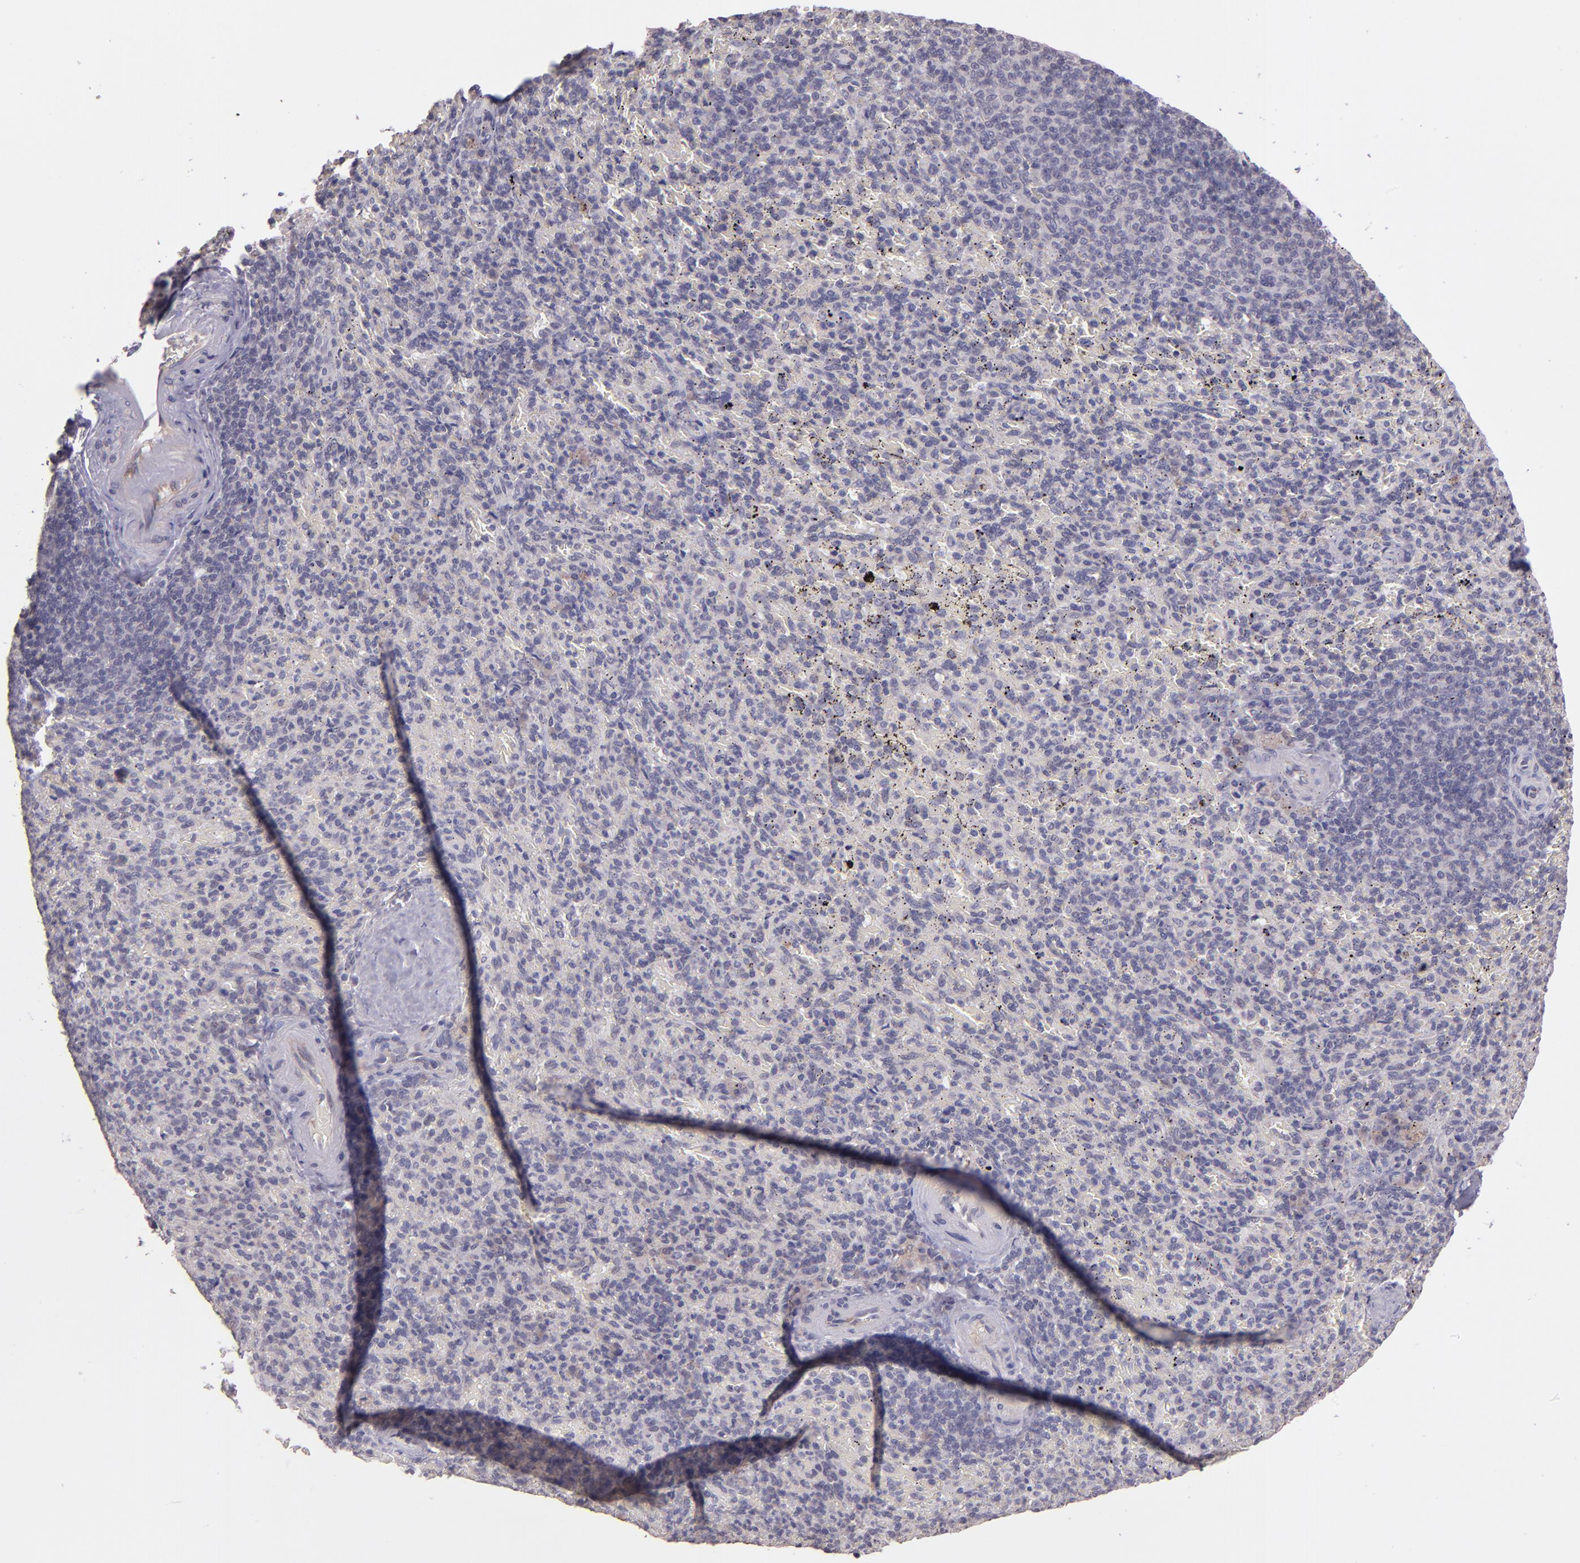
{"staining": {"intensity": "negative", "quantity": "none", "location": "none"}, "tissue": "spleen", "cell_type": "Cells in red pulp", "image_type": "normal", "snomed": [{"axis": "morphology", "description": "Normal tissue, NOS"}, {"axis": "topography", "description": "Spleen"}], "caption": "DAB (3,3'-diaminobenzidine) immunohistochemical staining of unremarkable spleen shows no significant expression in cells in red pulp.", "gene": "TAF7L", "patient": {"sex": "female", "age": 43}}